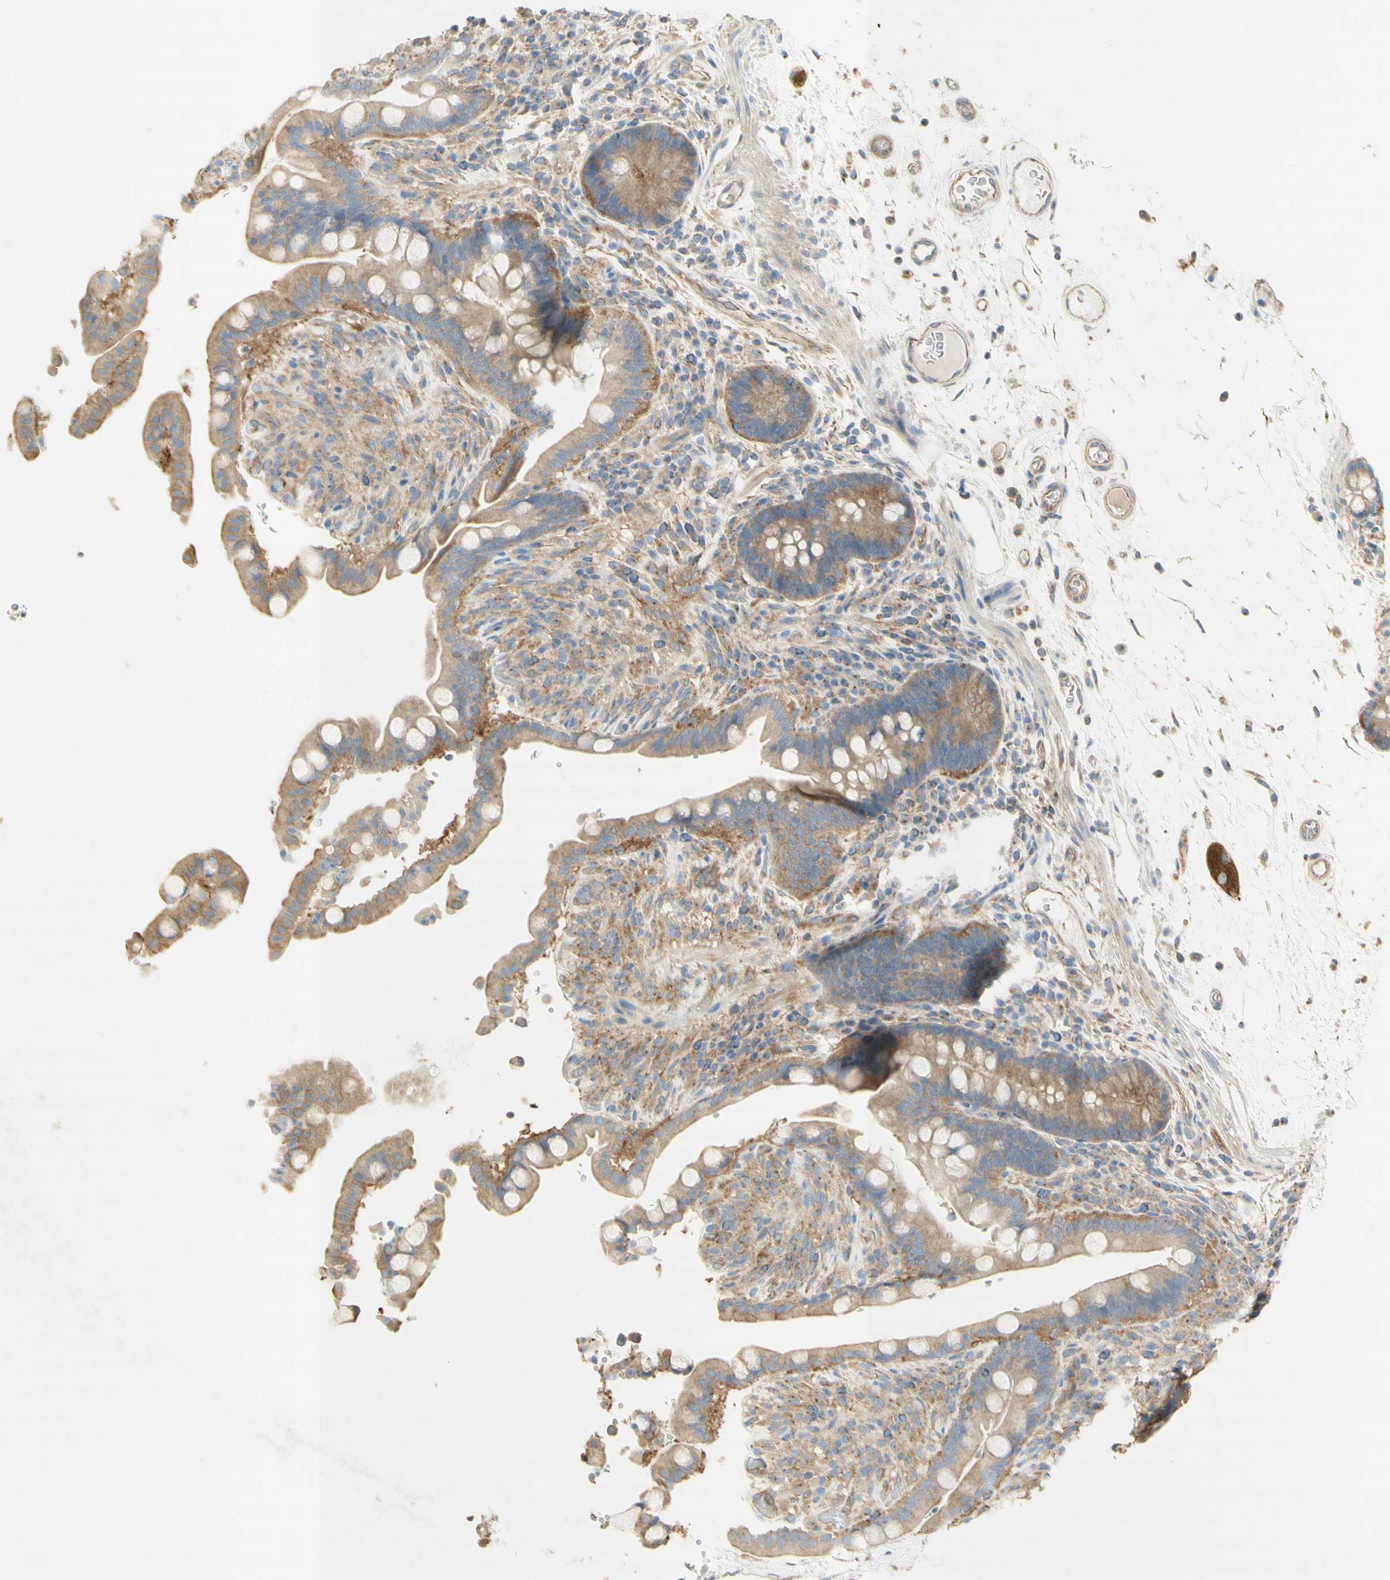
{"staining": {"intensity": "moderate", "quantity": ">75%", "location": "cytoplasmic/membranous"}, "tissue": "colon", "cell_type": "Endothelial cells", "image_type": "normal", "snomed": [{"axis": "morphology", "description": "Normal tissue, NOS"}, {"axis": "topography", "description": "Colon"}], "caption": "The immunohistochemical stain labels moderate cytoplasmic/membranous expression in endothelial cells of normal colon.", "gene": "DYNC1H1", "patient": {"sex": "male", "age": 73}}